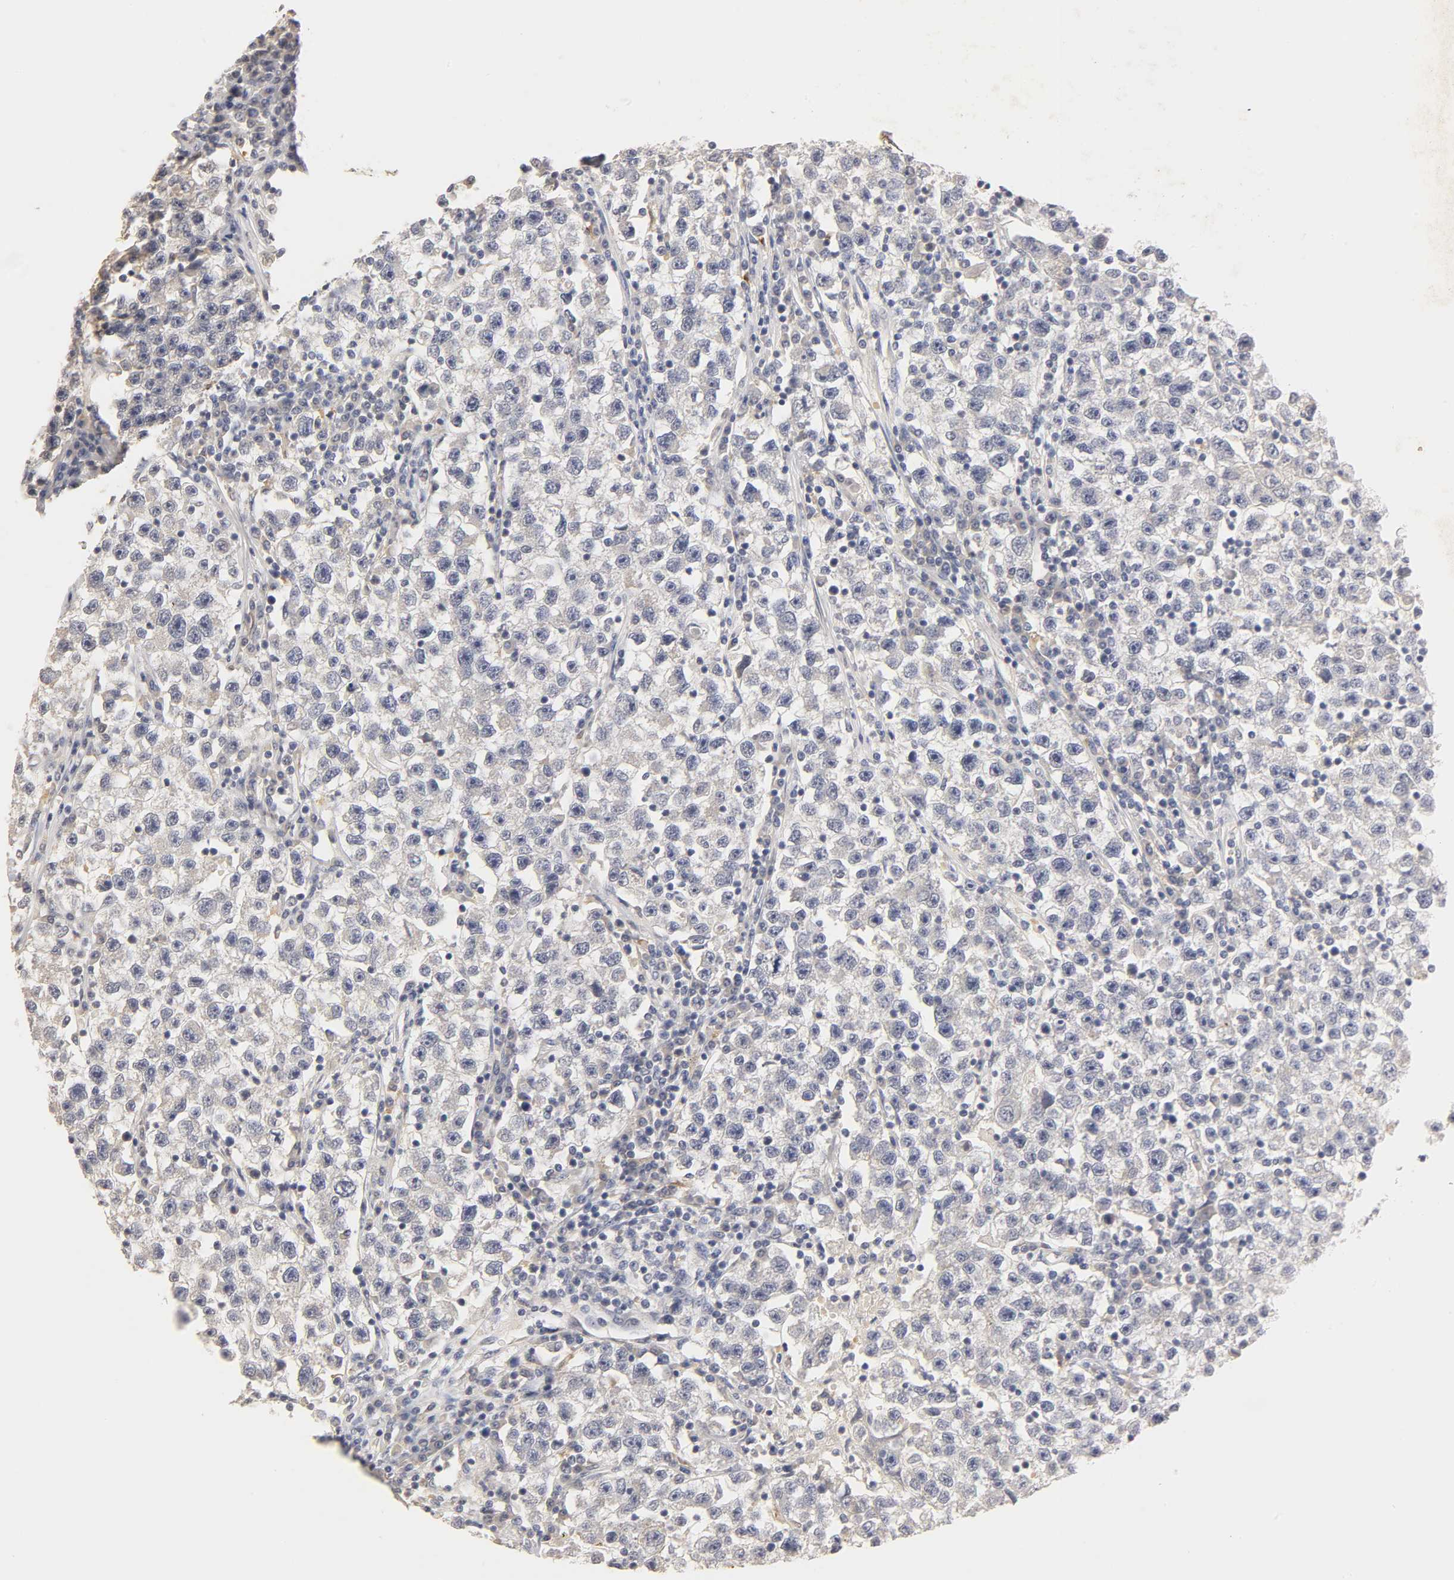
{"staining": {"intensity": "negative", "quantity": "none", "location": "none"}, "tissue": "testis cancer", "cell_type": "Tumor cells", "image_type": "cancer", "snomed": [{"axis": "morphology", "description": "Seminoma, NOS"}, {"axis": "topography", "description": "Testis"}], "caption": "Tumor cells are negative for brown protein staining in testis cancer.", "gene": "OVOL1", "patient": {"sex": "male", "age": 22}}